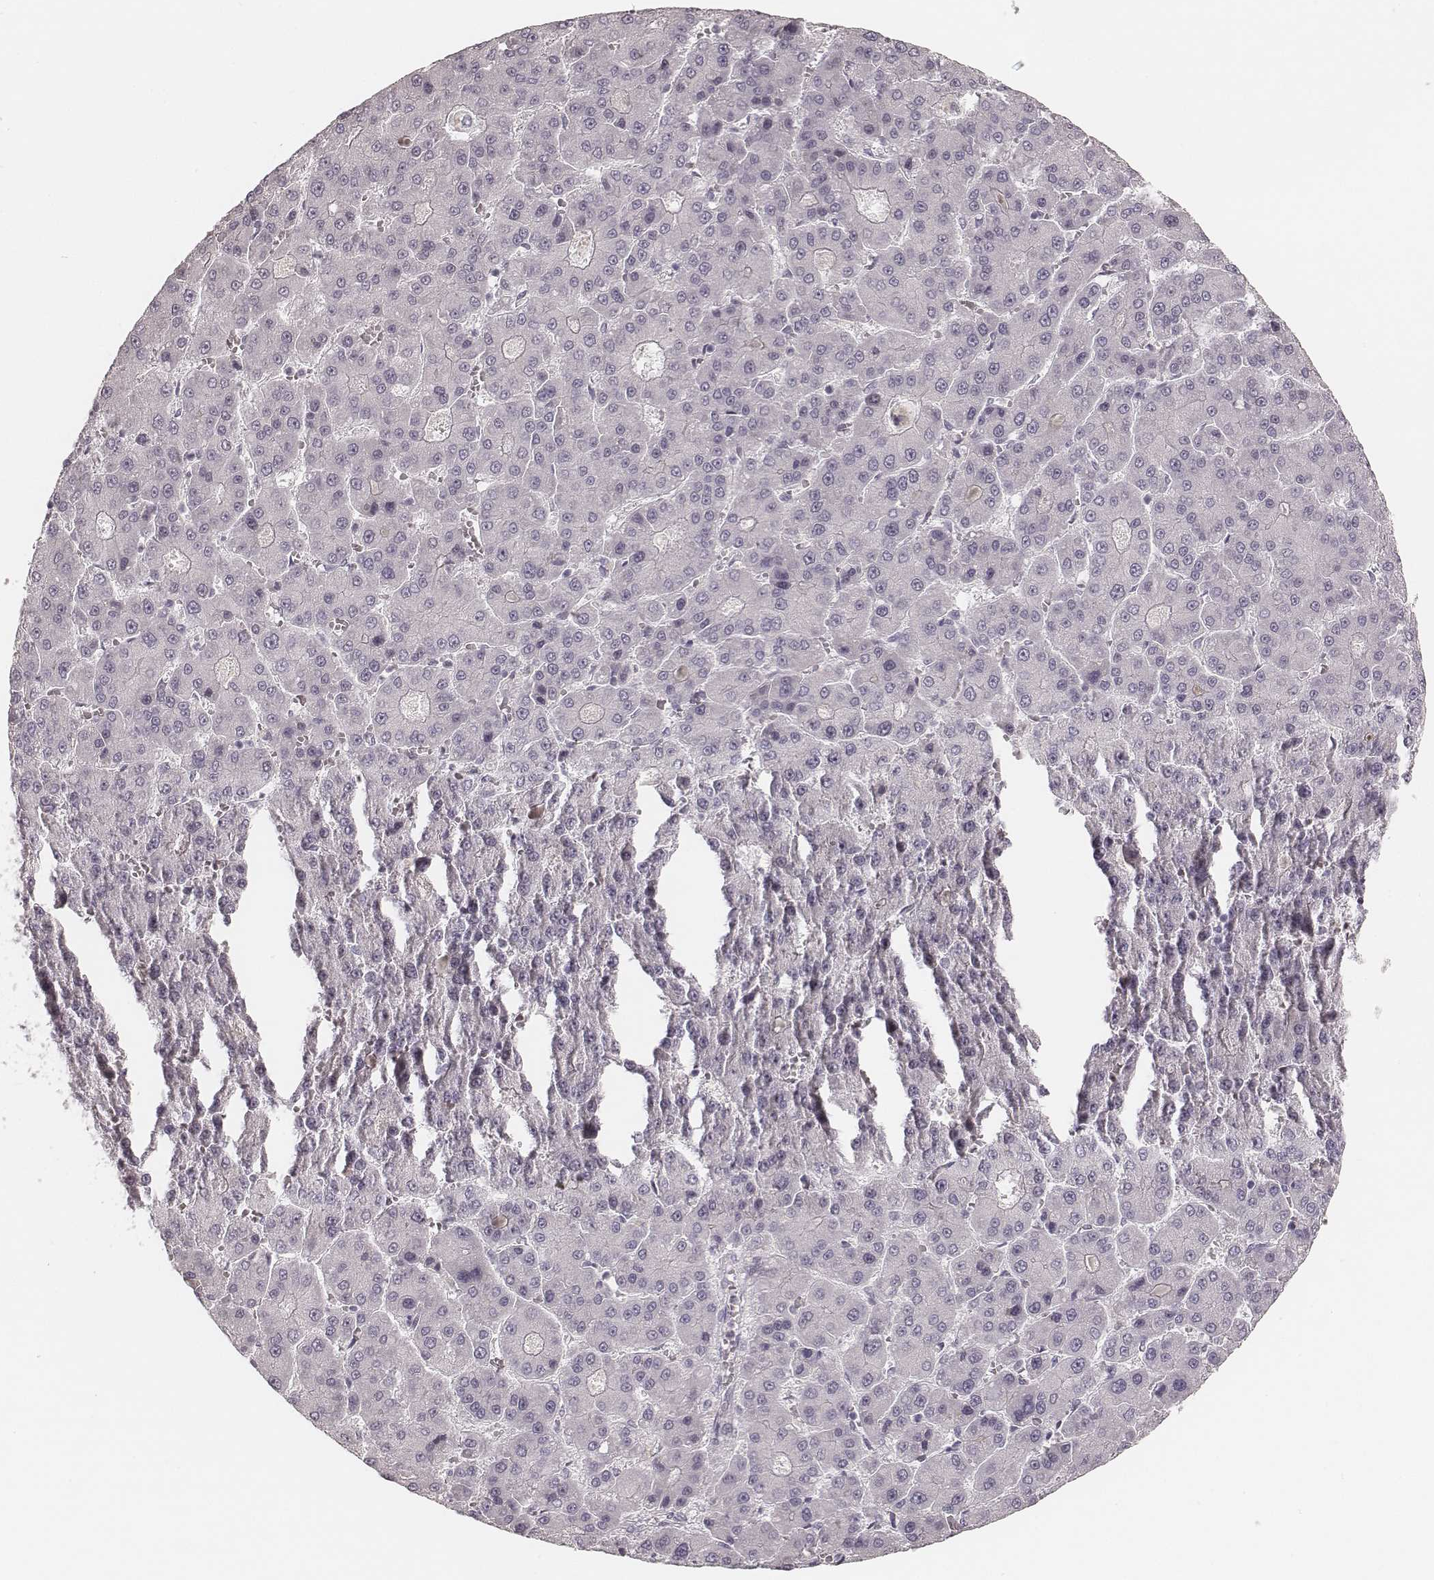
{"staining": {"intensity": "negative", "quantity": "none", "location": "none"}, "tissue": "liver cancer", "cell_type": "Tumor cells", "image_type": "cancer", "snomed": [{"axis": "morphology", "description": "Carcinoma, Hepatocellular, NOS"}, {"axis": "topography", "description": "Liver"}], "caption": "Immunohistochemistry (IHC) image of human hepatocellular carcinoma (liver) stained for a protein (brown), which displays no positivity in tumor cells.", "gene": "SPATA24", "patient": {"sex": "male", "age": 70}}